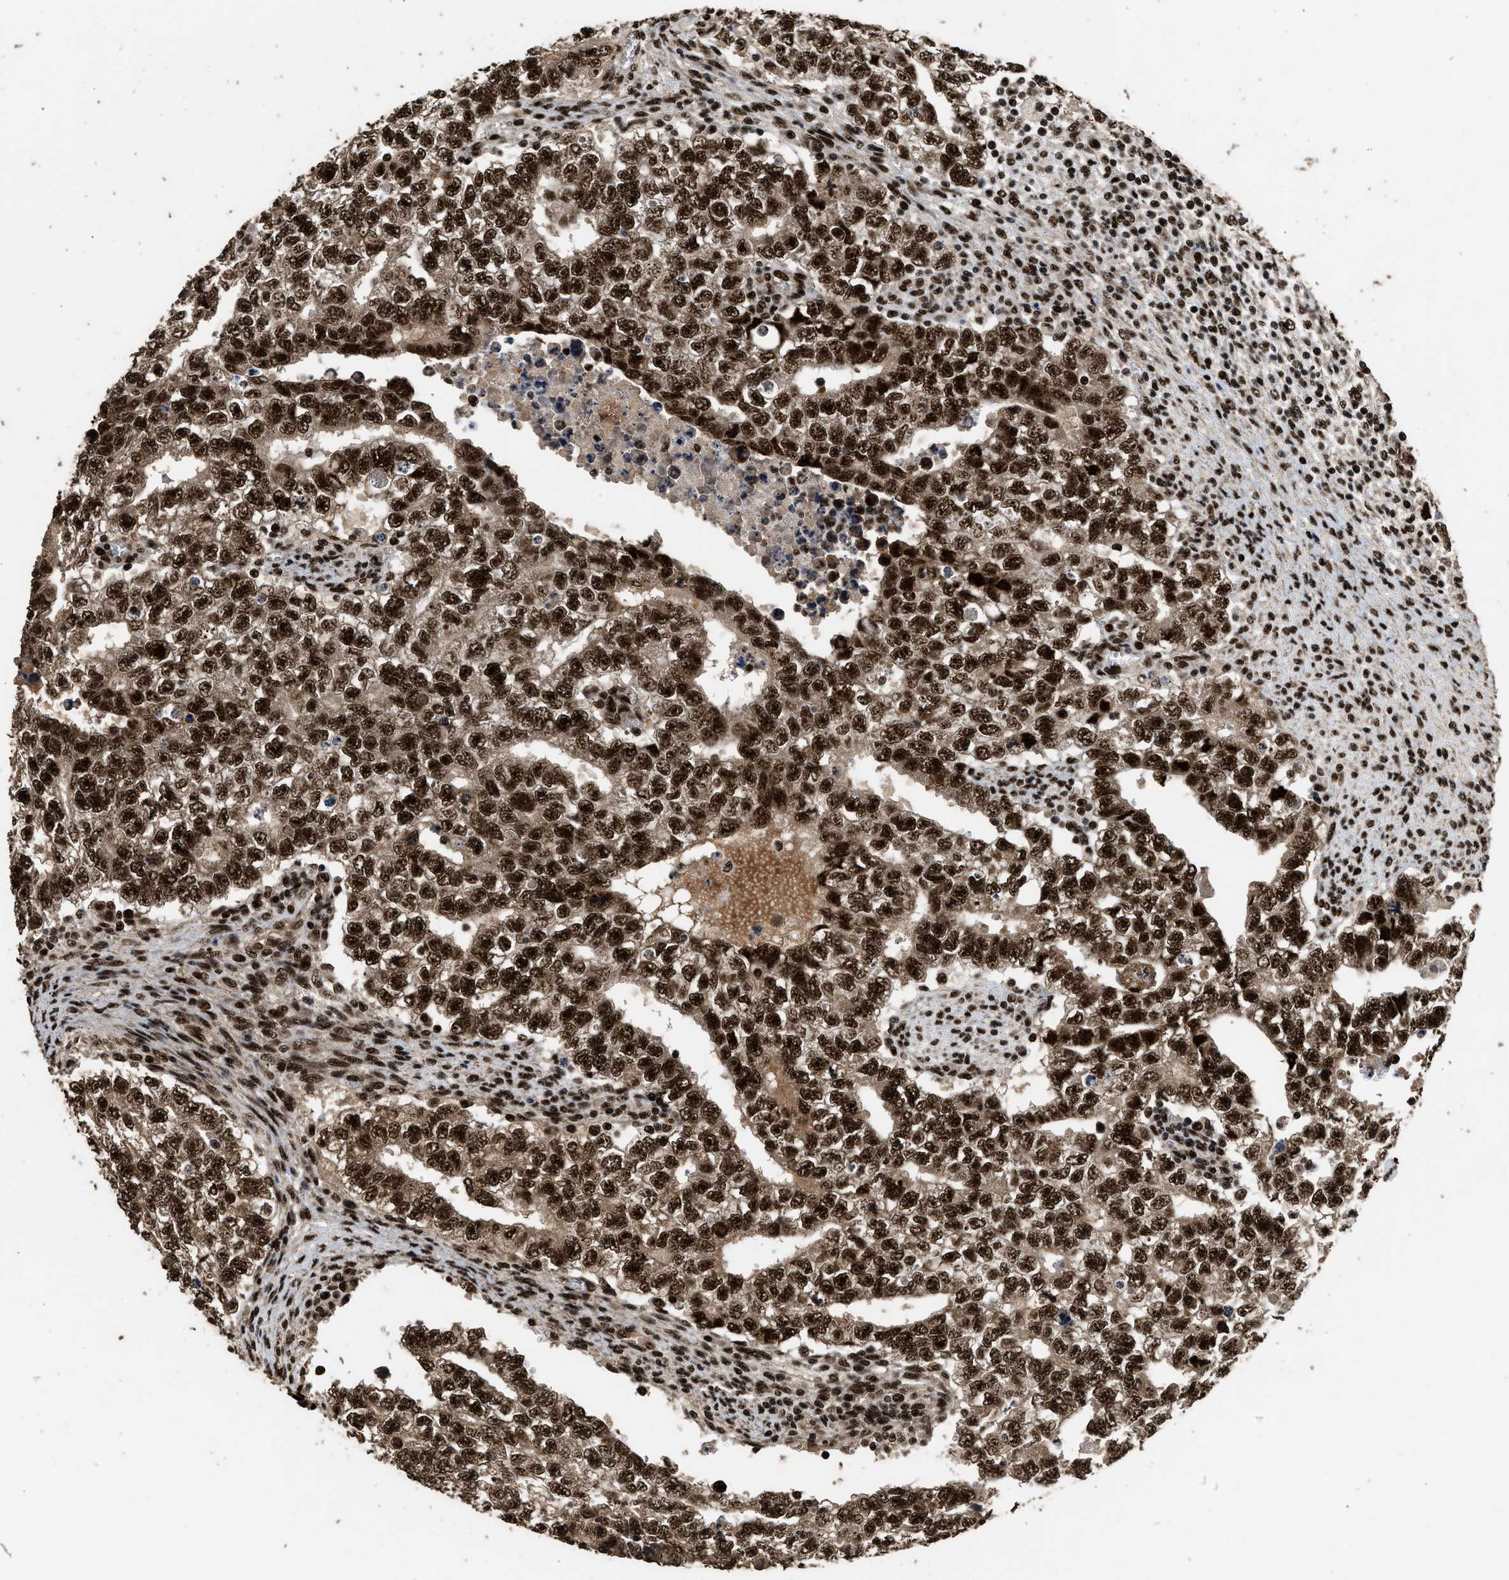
{"staining": {"intensity": "strong", "quantity": ">75%", "location": "nuclear"}, "tissue": "testis cancer", "cell_type": "Tumor cells", "image_type": "cancer", "snomed": [{"axis": "morphology", "description": "Carcinoma, Embryonal, NOS"}, {"axis": "topography", "description": "Testis"}], "caption": "Protein expression analysis of testis cancer demonstrates strong nuclear positivity in about >75% of tumor cells.", "gene": "PPP4R3B", "patient": {"sex": "male", "age": 28}}